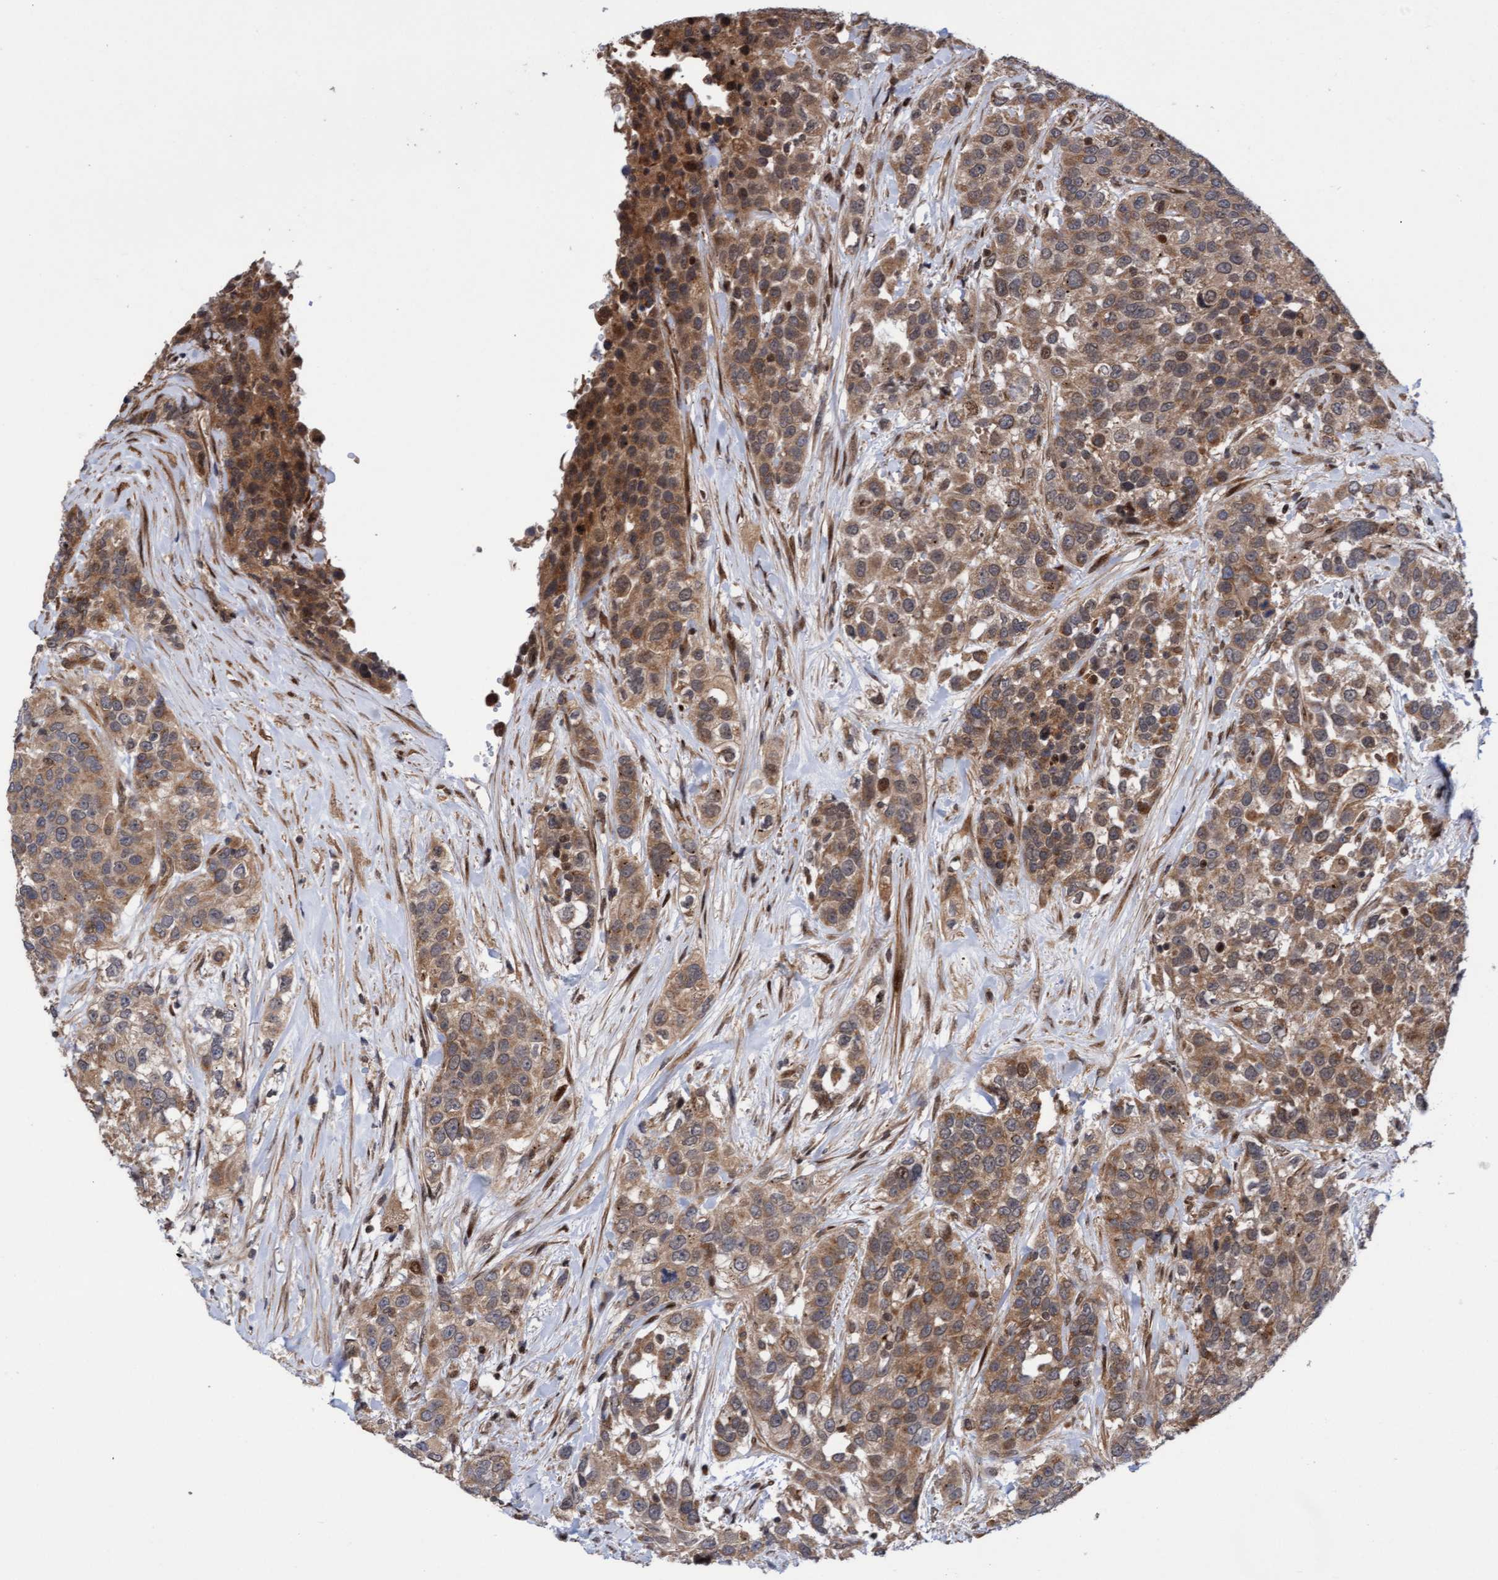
{"staining": {"intensity": "moderate", "quantity": ">75%", "location": "cytoplasmic/membranous"}, "tissue": "urothelial cancer", "cell_type": "Tumor cells", "image_type": "cancer", "snomed": [{"axis": "morphology", "description": "Urothelial carcinoma, High grade"}, {"axis": "topography", "description": "Urinary bladder"}], "caption": "Tumor cells reveal medium levels of moderate cytoplasmic/membranous staining in about >75% of cells in human urothelial cancer. Nuclei are stained in blue.", "gene": "ITFG1", "patient": {"sex": "female", "age": 80}}